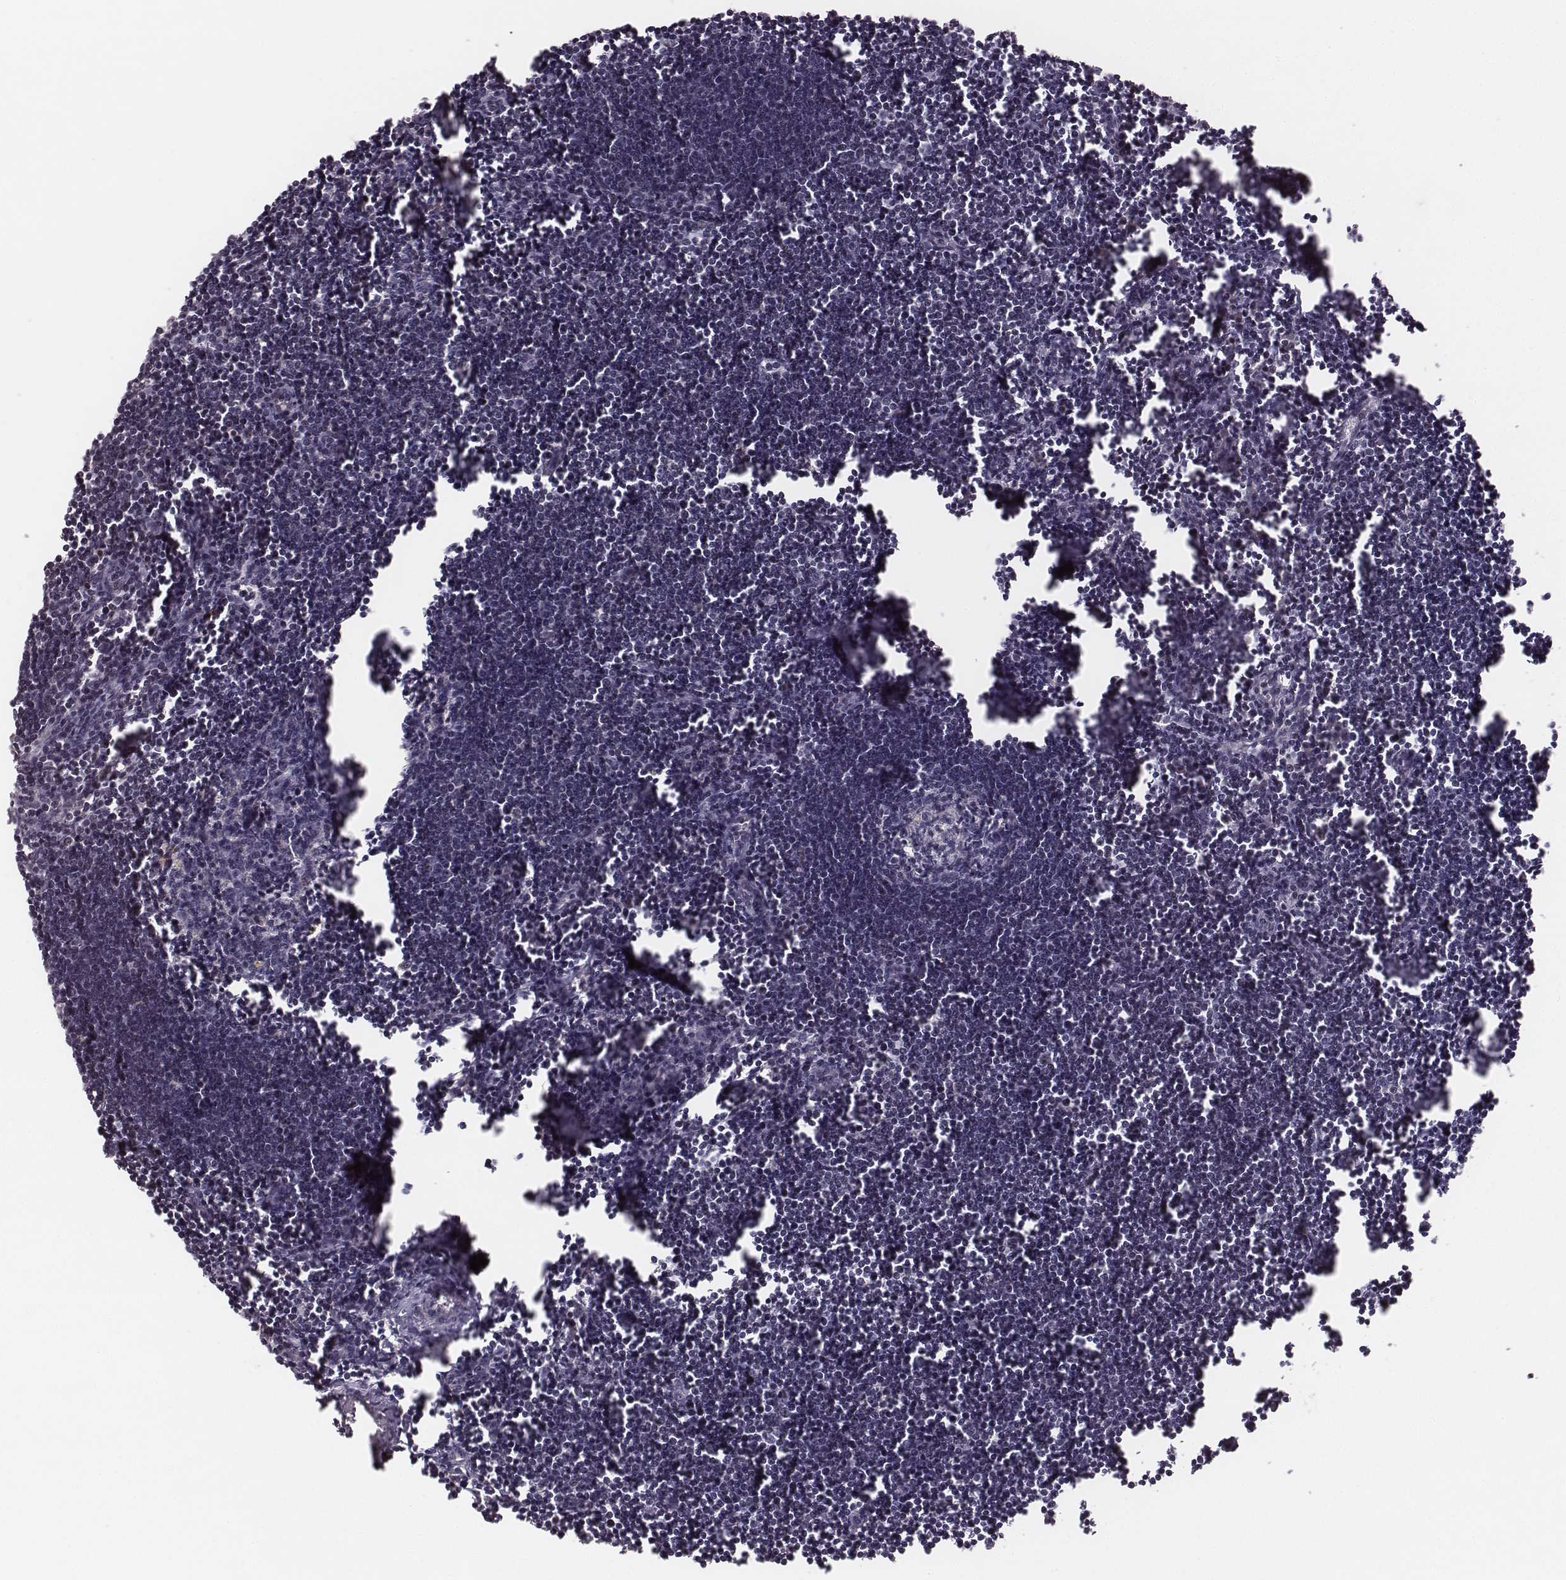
{"staining": {"intensity": "weak", "quantity": ">75%", "location": "nuclear"}, "tissue": "lymph node", "cell_type": "Germinal center cells", "image_type": "normal", "snomed": [{"axis": "morphology", "description": "Normal tissue, NOS"}, {"axis": "topography", "description": "Lymph node"}], "caption": "Weak nuclear positivity for a protein is present in about >75% of germinal center cells of unremarkable lymph node using immunohistochemistry.", "gene": "NOP56", "patient": {"sex": "male", "age": 55}}